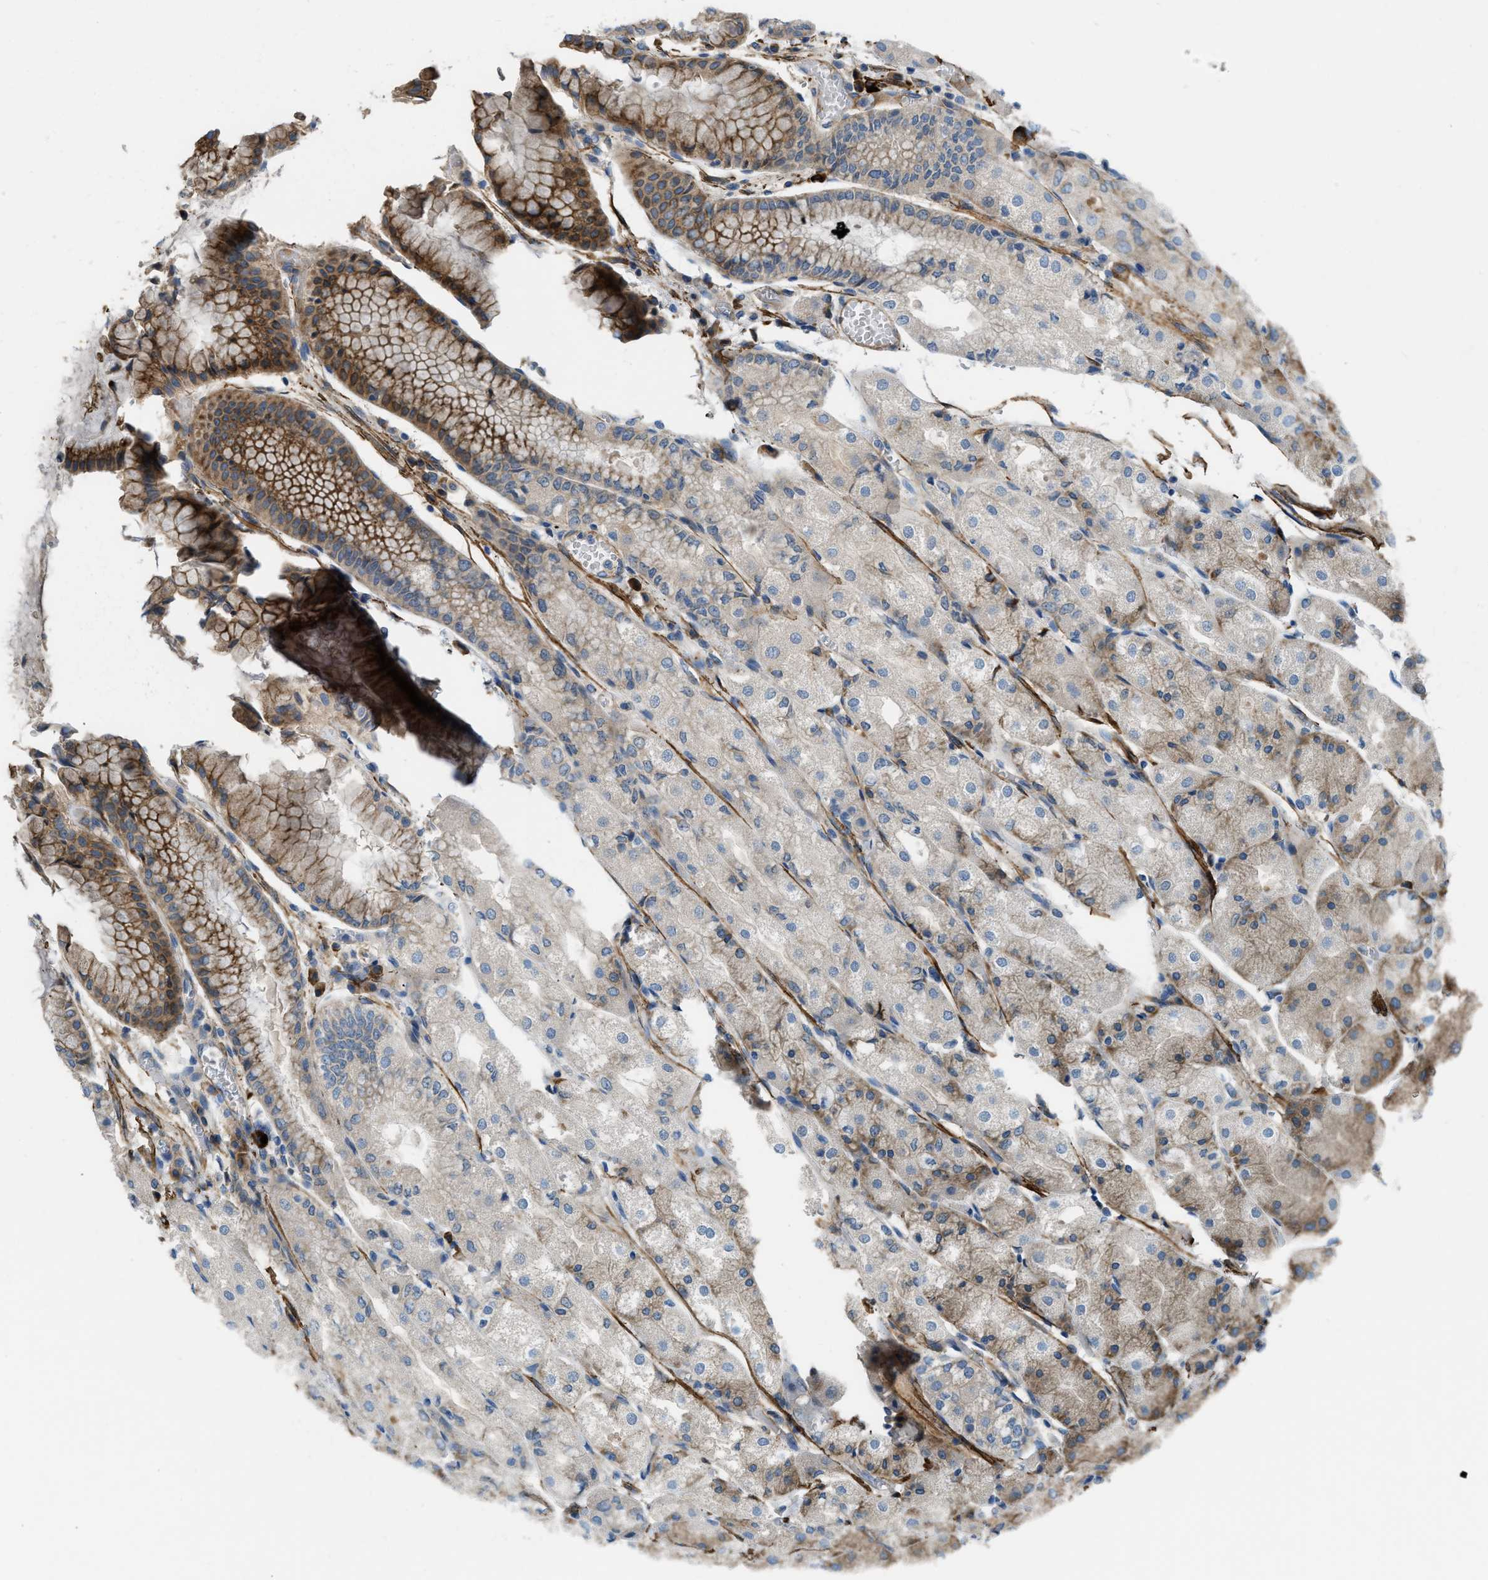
{"staining": {"intensity": "strong", "quantity": "25%-75%", "location": "cytoplasmic/membranous"}, "tissue": "stomach", "cell_type": "Glandular cells", "image_type": "normal", "snomed": [{"axis": "morphology", "description": "Normal tissue, NOS"}, {"axis": "topography", "description": "Stomach, upper"}], "caption": "Brown immunohistochemical staining in benign human stomach demonstrates strong cytoplasmic/membranous staining in approximately 25%-75% of glandular cells. (Stains: DAB (3,3'-diaminobenzidine) in brown, nuclei in blue, Microscopy: brightfield microscopy at high magnification).", "gene": "BMPR1A", "patient": {"sex": "male", "age": 72}}